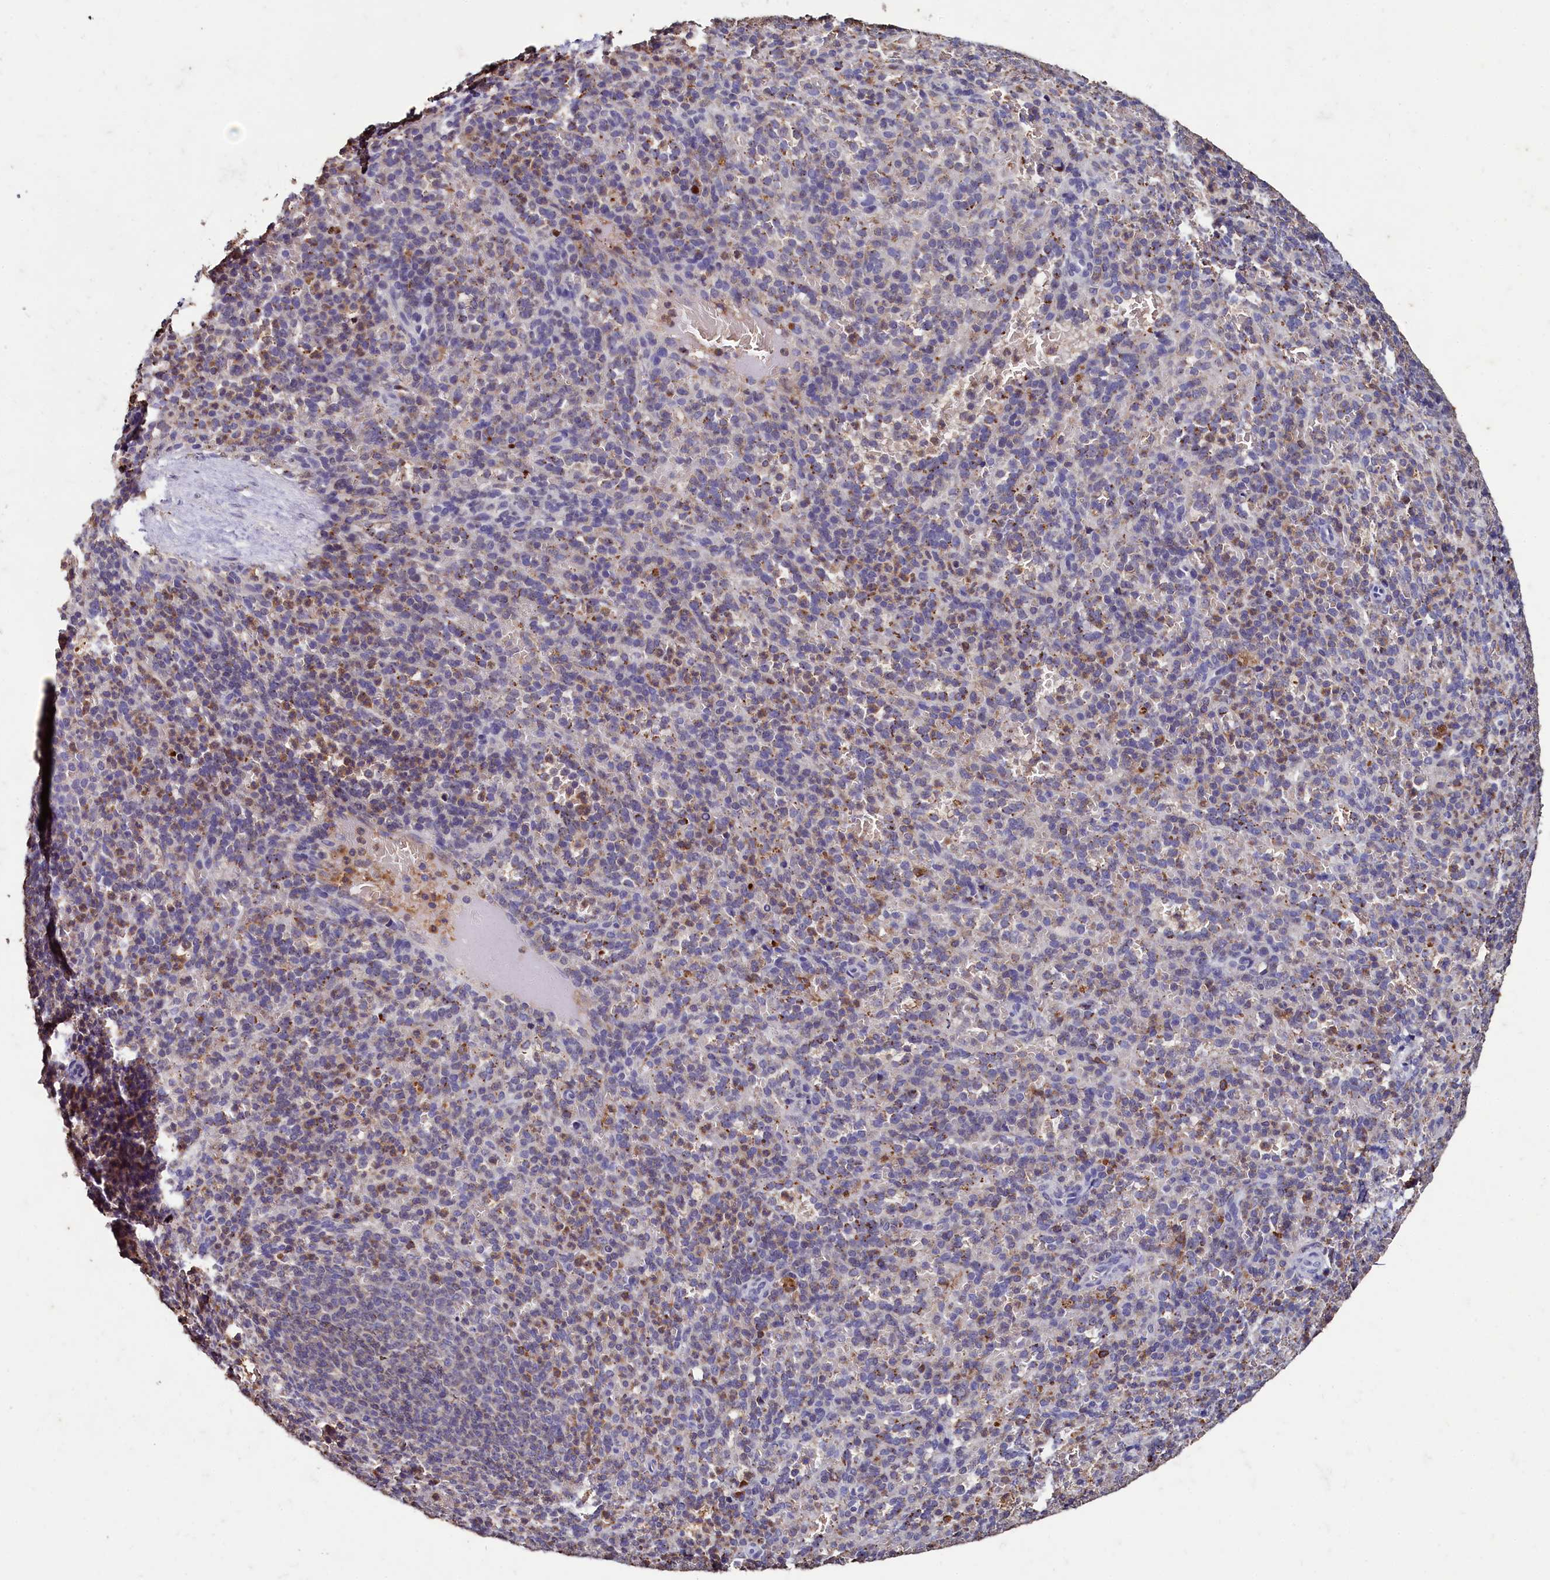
{"staining": {"intensity": "weak", "quantity": "25%-75%", "location": "cytoplasmic/membranous"}, "tissue": "spleen", "cell_type": "Cells in red pulp", "image_type": "normal", "snomed": [{"axis": "morphology", "description": "Normal tissue, NOS"}, {"axis": "topography", "description": "Spleen"}], "caption": "This is a histology image of immunohistochemistry (IHC) staining of normal spleen, which shows weak positivity in the cytoplasmic/membranous of cells in red pulp.", "gene": "CSTPP1", "patient": {"sex": "female", "age": 21}}